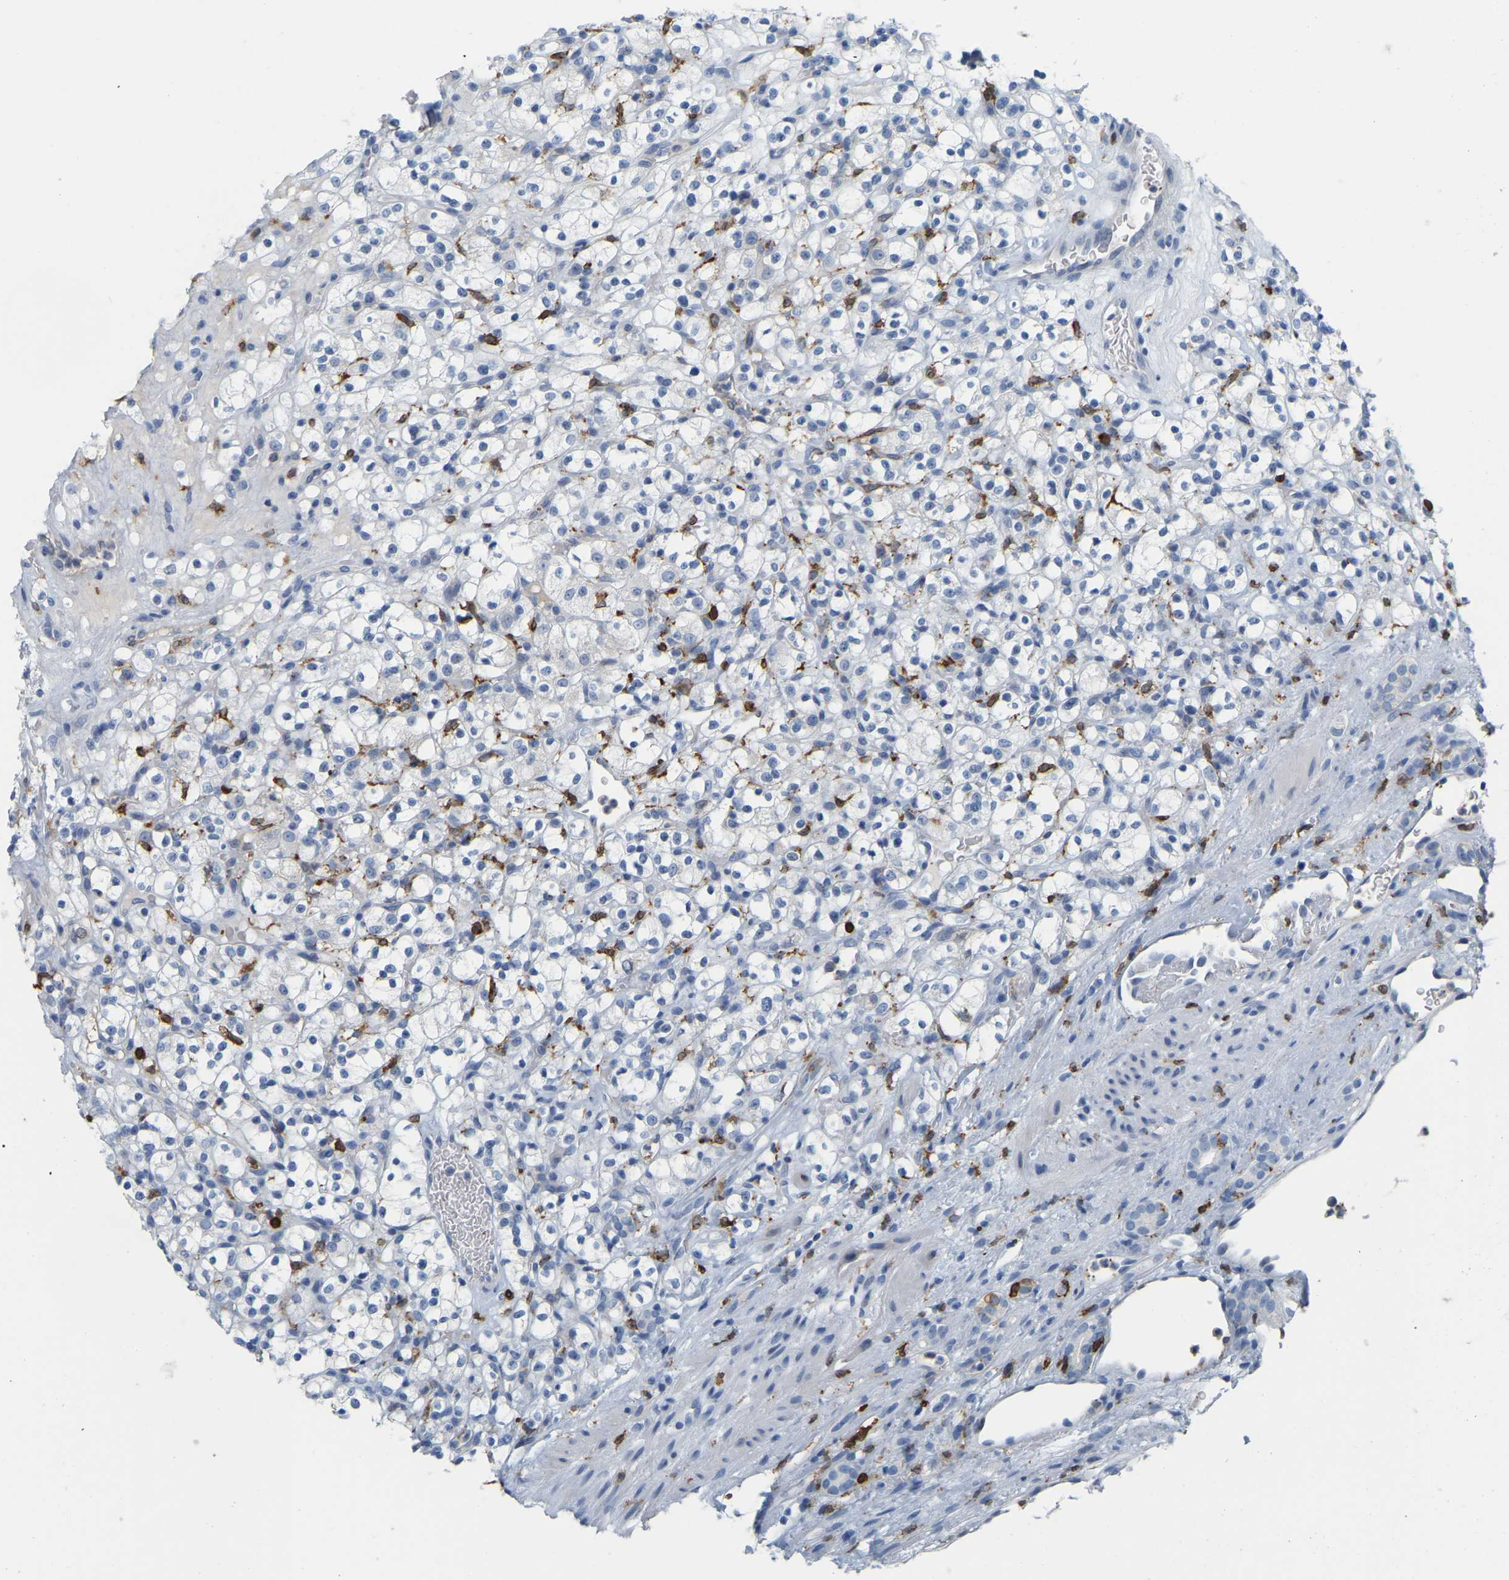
{"staining": {"intensity": "negative", "quantity": "none", "location": "none"}, "tissue": "renal cancer", "cell_type": "Tumor cells", "image_type": "cancer", "snomed": [{"axis": "morphology", "description": "Normal tissue, NOS"}, {"axis": "morphology", "description": "Adenocarcinoma, NOS"}, {"axis": "topography", "description": "Kidney"}], "caption": "Renal cancer (adenocarcinoma) was stained to show a protein in brown. There is no significant staining in tumor cells.", "gene": "PTGS1", "patient": {"sex": "female", "age": 72}}